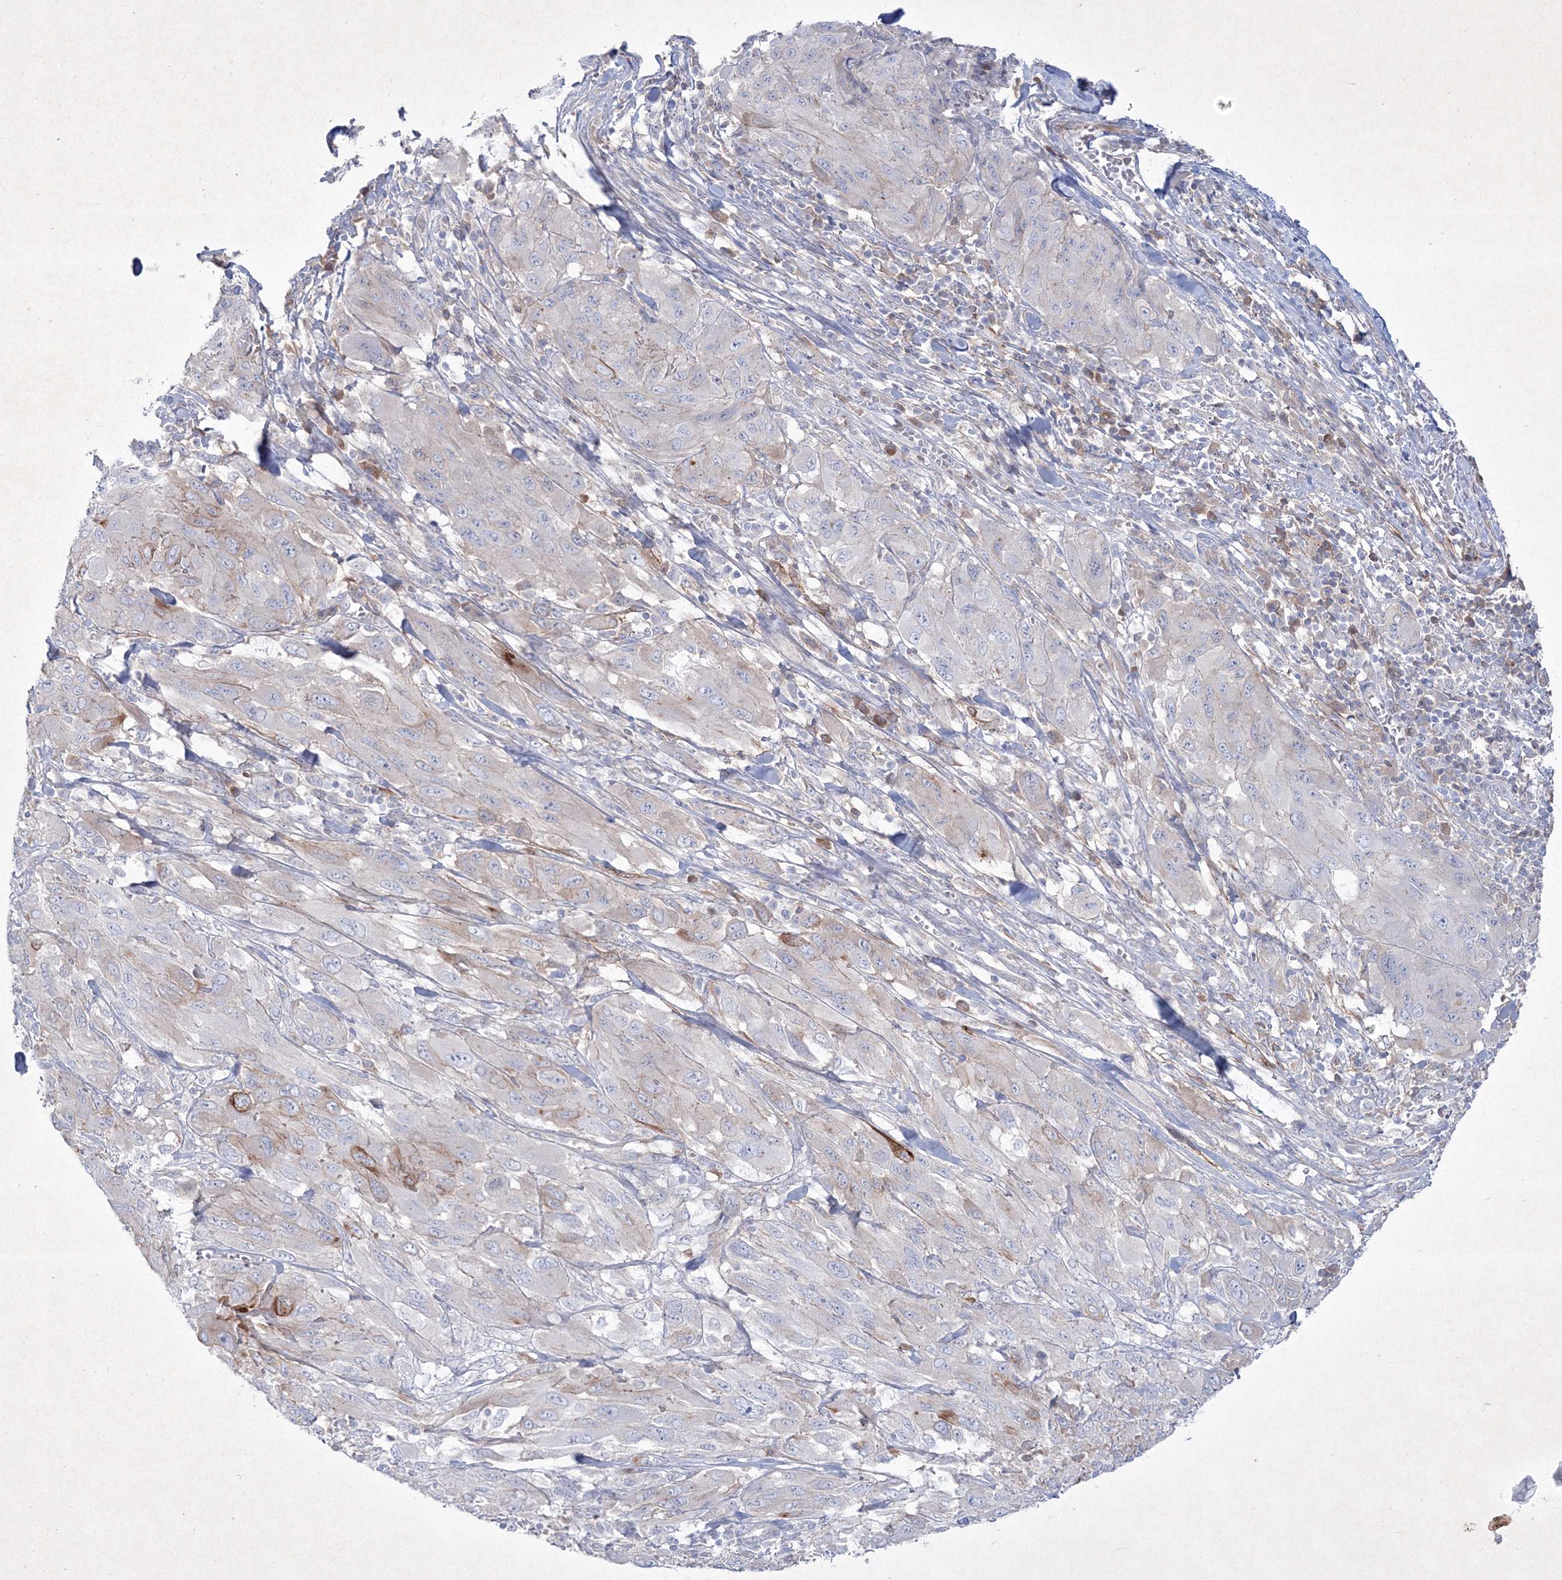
{"staining": {"intensity": "negative", "quantity": "none", "location": "none"}, "tissue": "melanoma", "cell_type": "Tumor cells", "image_type": "cancer", "snomed": [{"axis": "morphology", "description": "Malignant melanoma, NOS"}, {"axis": "topography", "description": "Skin"}], "caption": "This is a micrograph of IHC staining of malignant melanoma, which shows no positivity in tumor cells.", "gene": "TMEM139", "patient": {"sex": "female", "age": 91}}